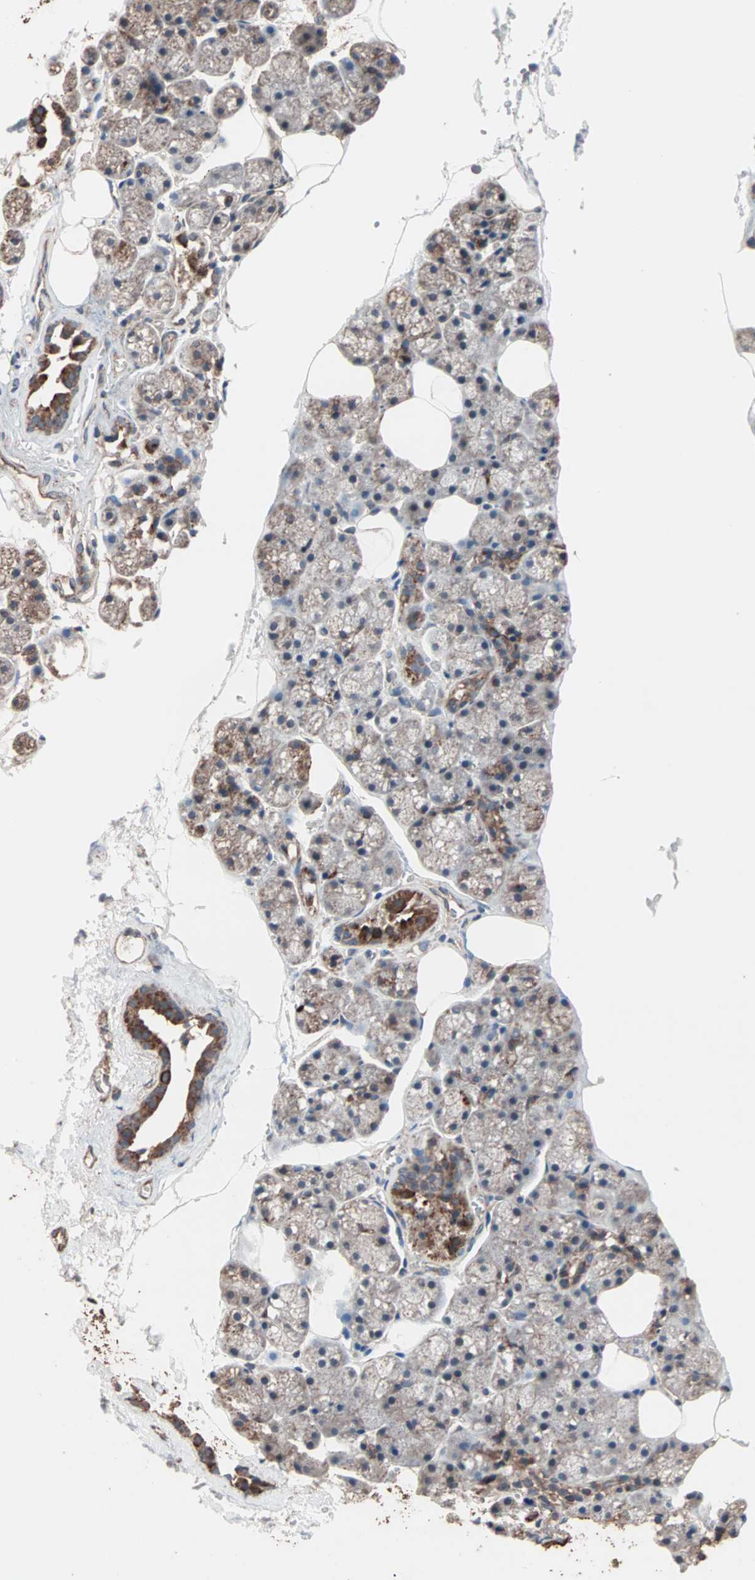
{"staining": {"intensity": "strong", "quantity": ">75%", "location": "cytoplasmic/membranous"}, "tissue": "salivary gland", "cell_type": "Glandular cells", "image_type": "normal", "snomed": [{"axis": "morphology", "description": "Normal tissue, NOS"}, {"axis": "topography", "description": "Salivary gland"}], "caption": "Salivary gland stained with immunohistochemistry reveals strong cytoplasmic/membranous staining in about >75% of glandular cells. Immunohistochemistry (ihc) stains the protein of interest in brown and the nuclei are stained blue.", "gene": "MRPL2", "patient": {"sex": "male", "age": 62}}